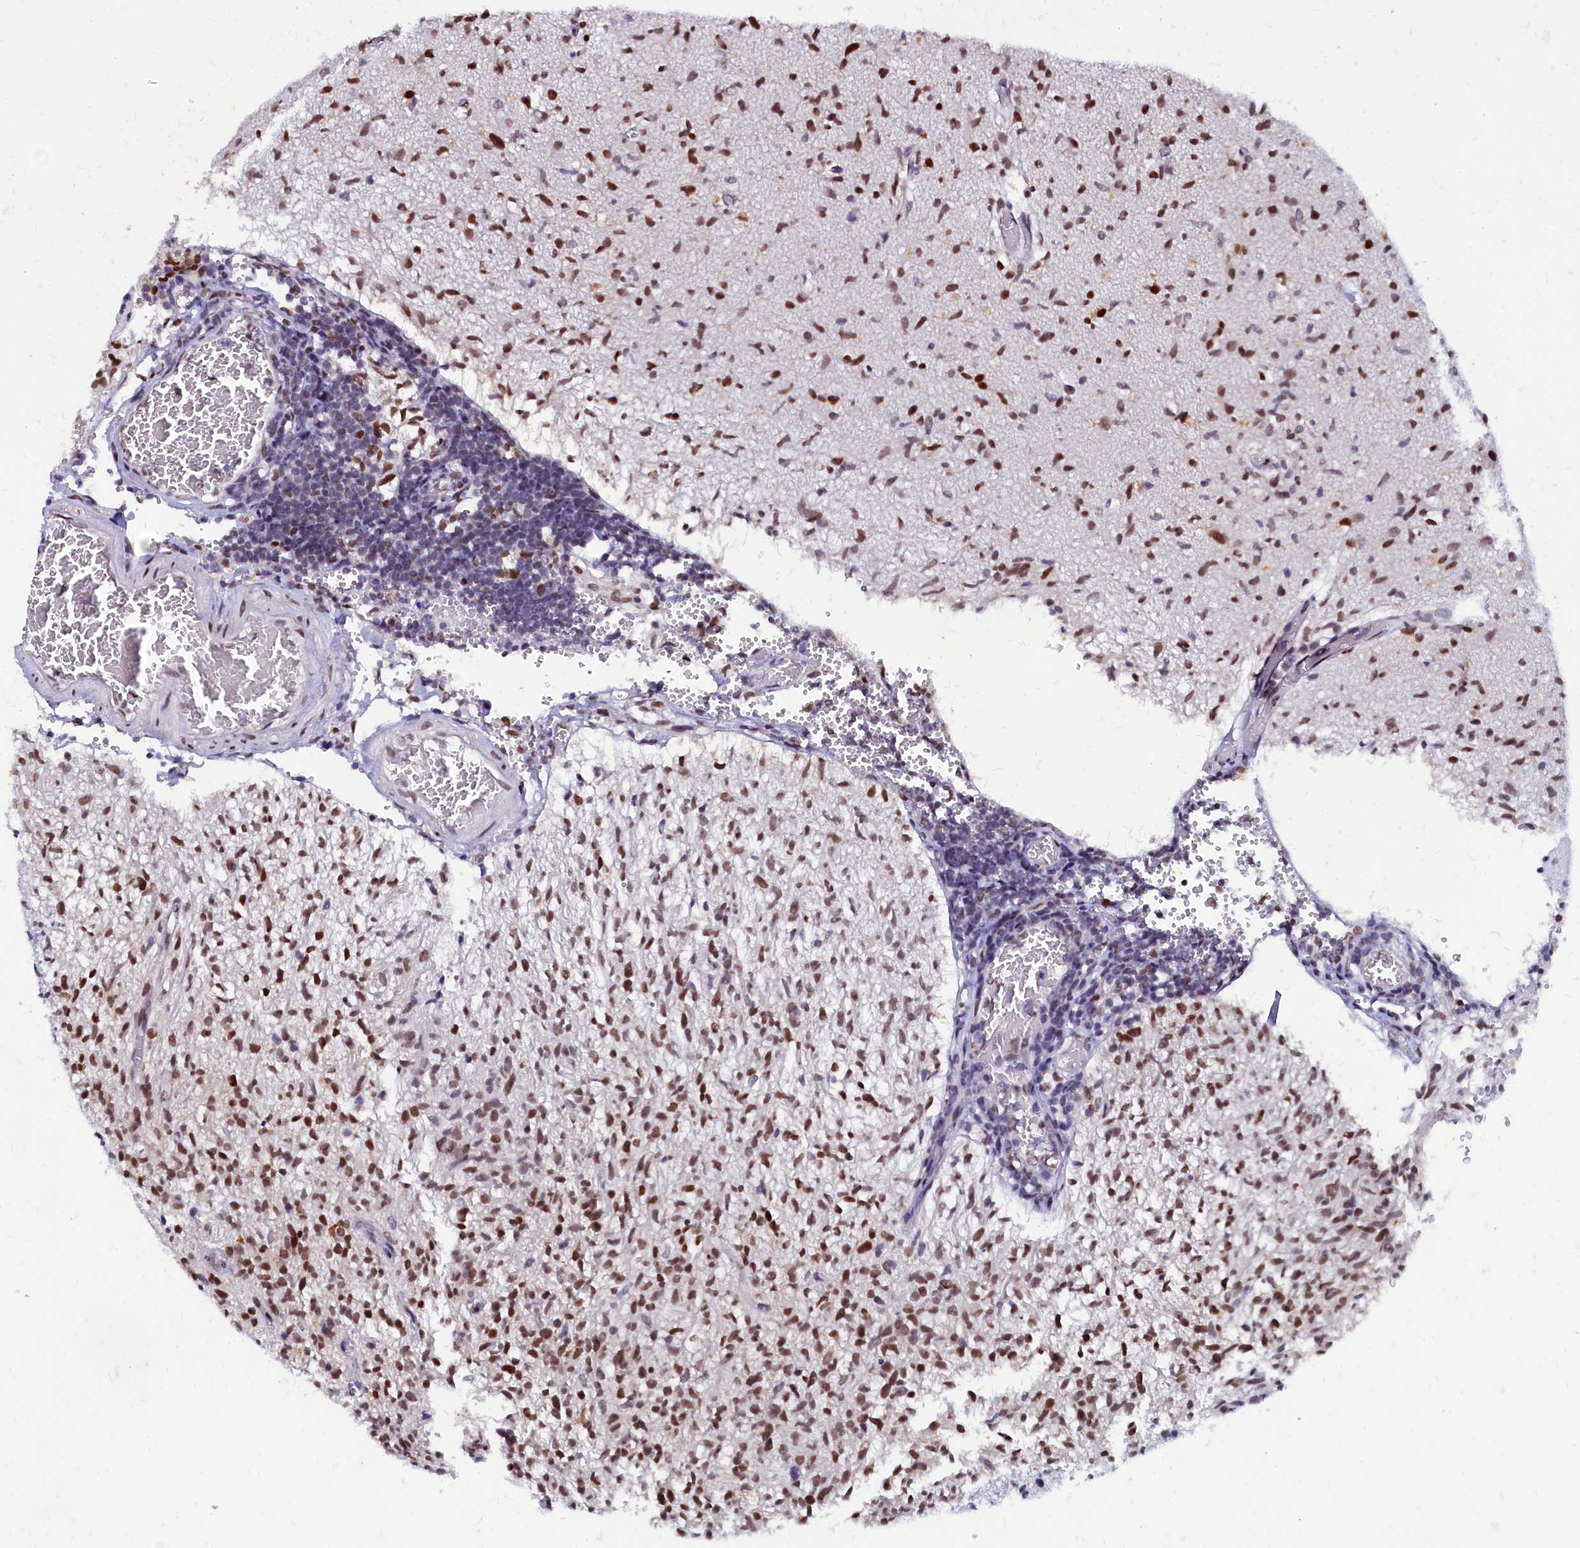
{"staining": {"intensity": "moderate", "quantity": ">75%", "location": "nuclear"}, "tissue": "glioma", "cell_type": "Tumor cells", "image_type": "cancer", "snomed": [{"axis": "morphology", "description": "Glioma, malignant, High grade"}, {"axis": "topography", "description": "Brain"}], "caption": "Approximately >75% of tumor cells in malignant glioma (high-grade) display moderate nuclear protein expression as visualized by brown immunohistochemical staining.", "gene": "CPSF7", "patient": {"sex": "female", "age": 57}}